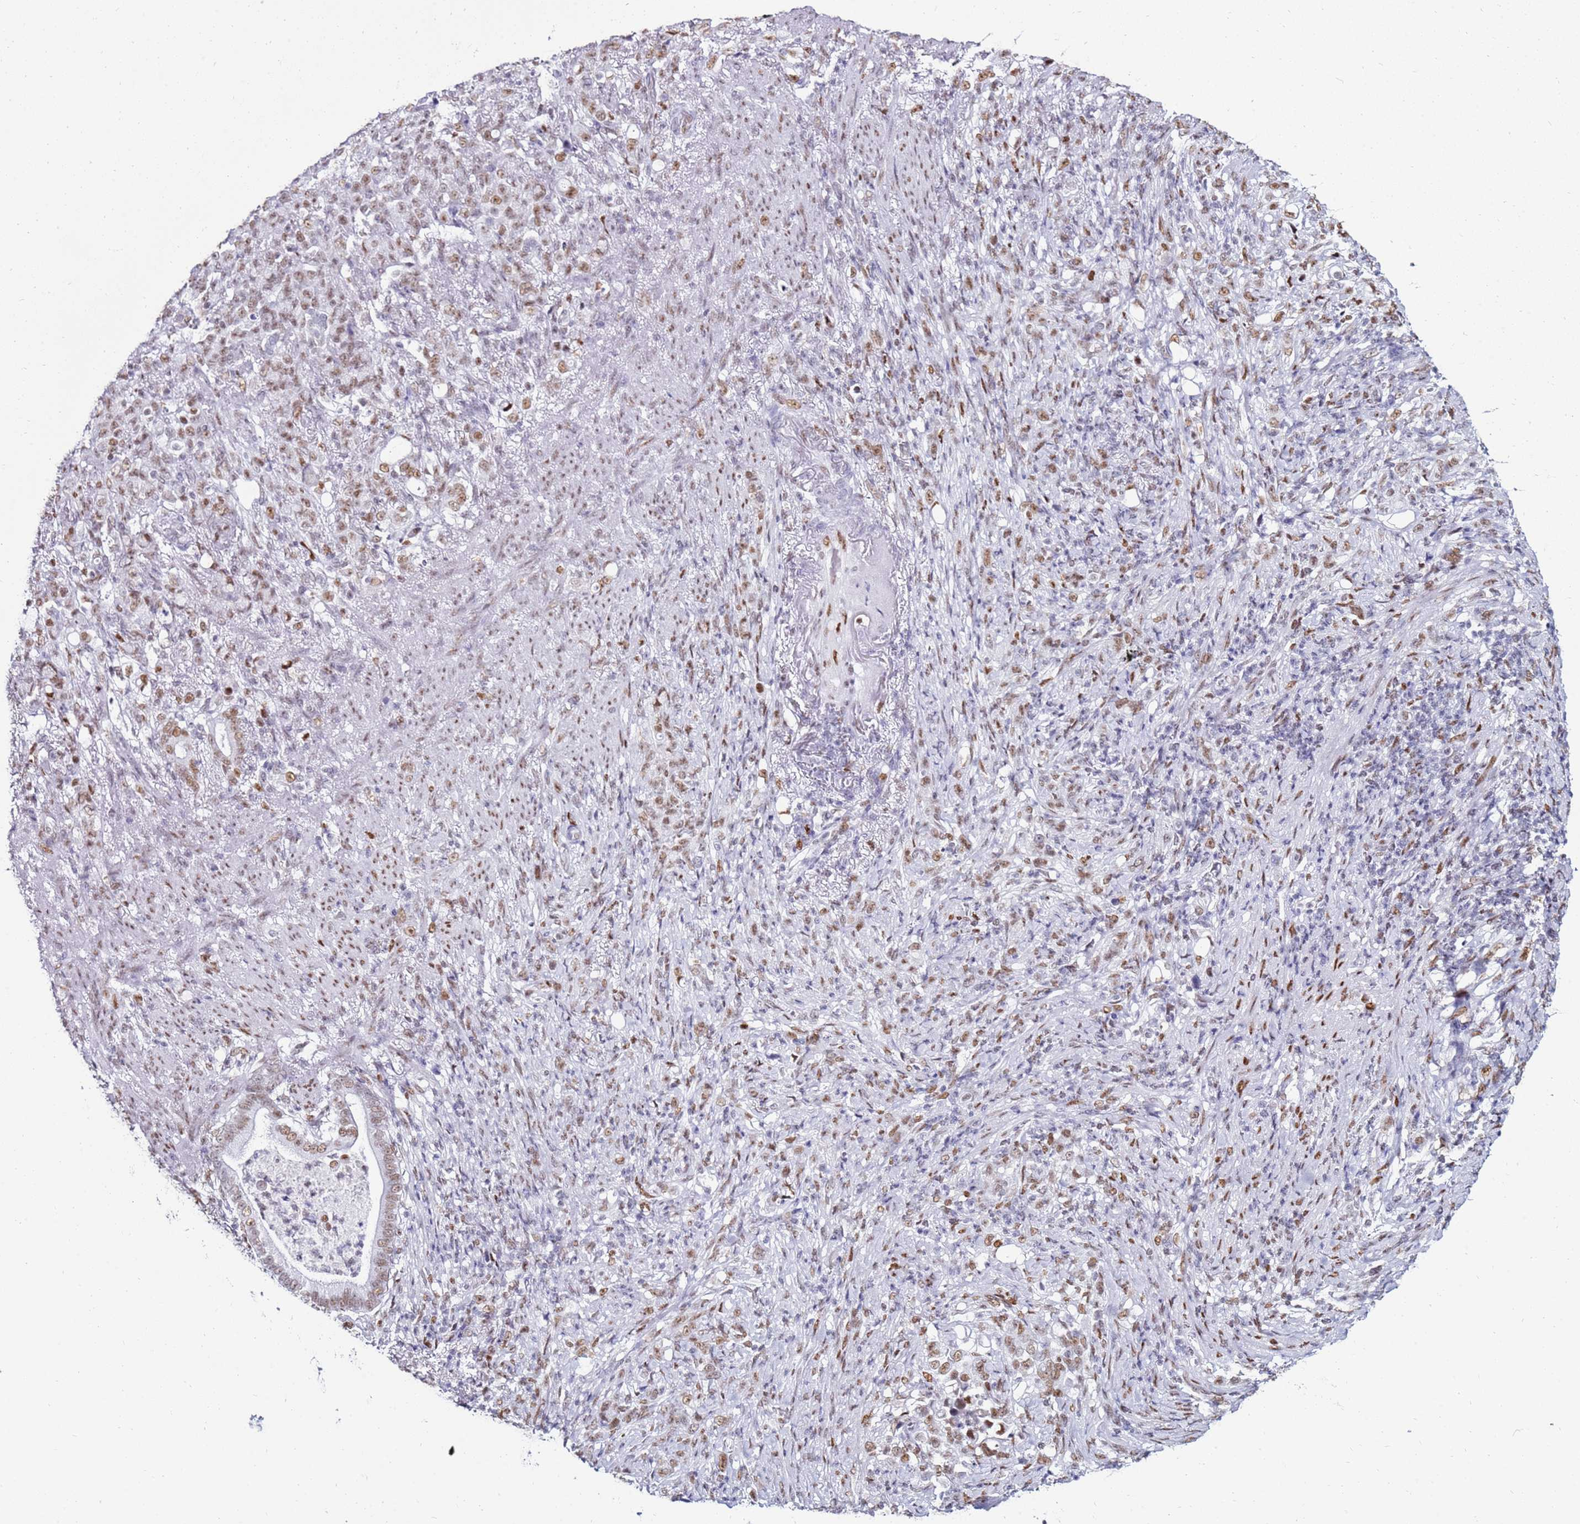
{"staining": {"intensity": "moderate", "quantity": "25%-75%", "location": "nuclear"}, "tissue": "stomach cancer", "cell_type": "Tumor cells", "image_type": "cancer", "snomed": [{"axis": "morphology", "description": "Normal tissue, NOS"}, {"axis": "morphology", "description": "Adenocarcinoma, NOS"}, {"axis": "topography", "description": "Stomach"}], "caption": "High-power microscopy captured an immunohistochemistry micrograph of stomach adenocarcinoma, revealing moderate nuclear expression in about 25%-75% of tumor cells.", "gene": "KPNA4", "patient": {"sex": "female", "age": 79}}